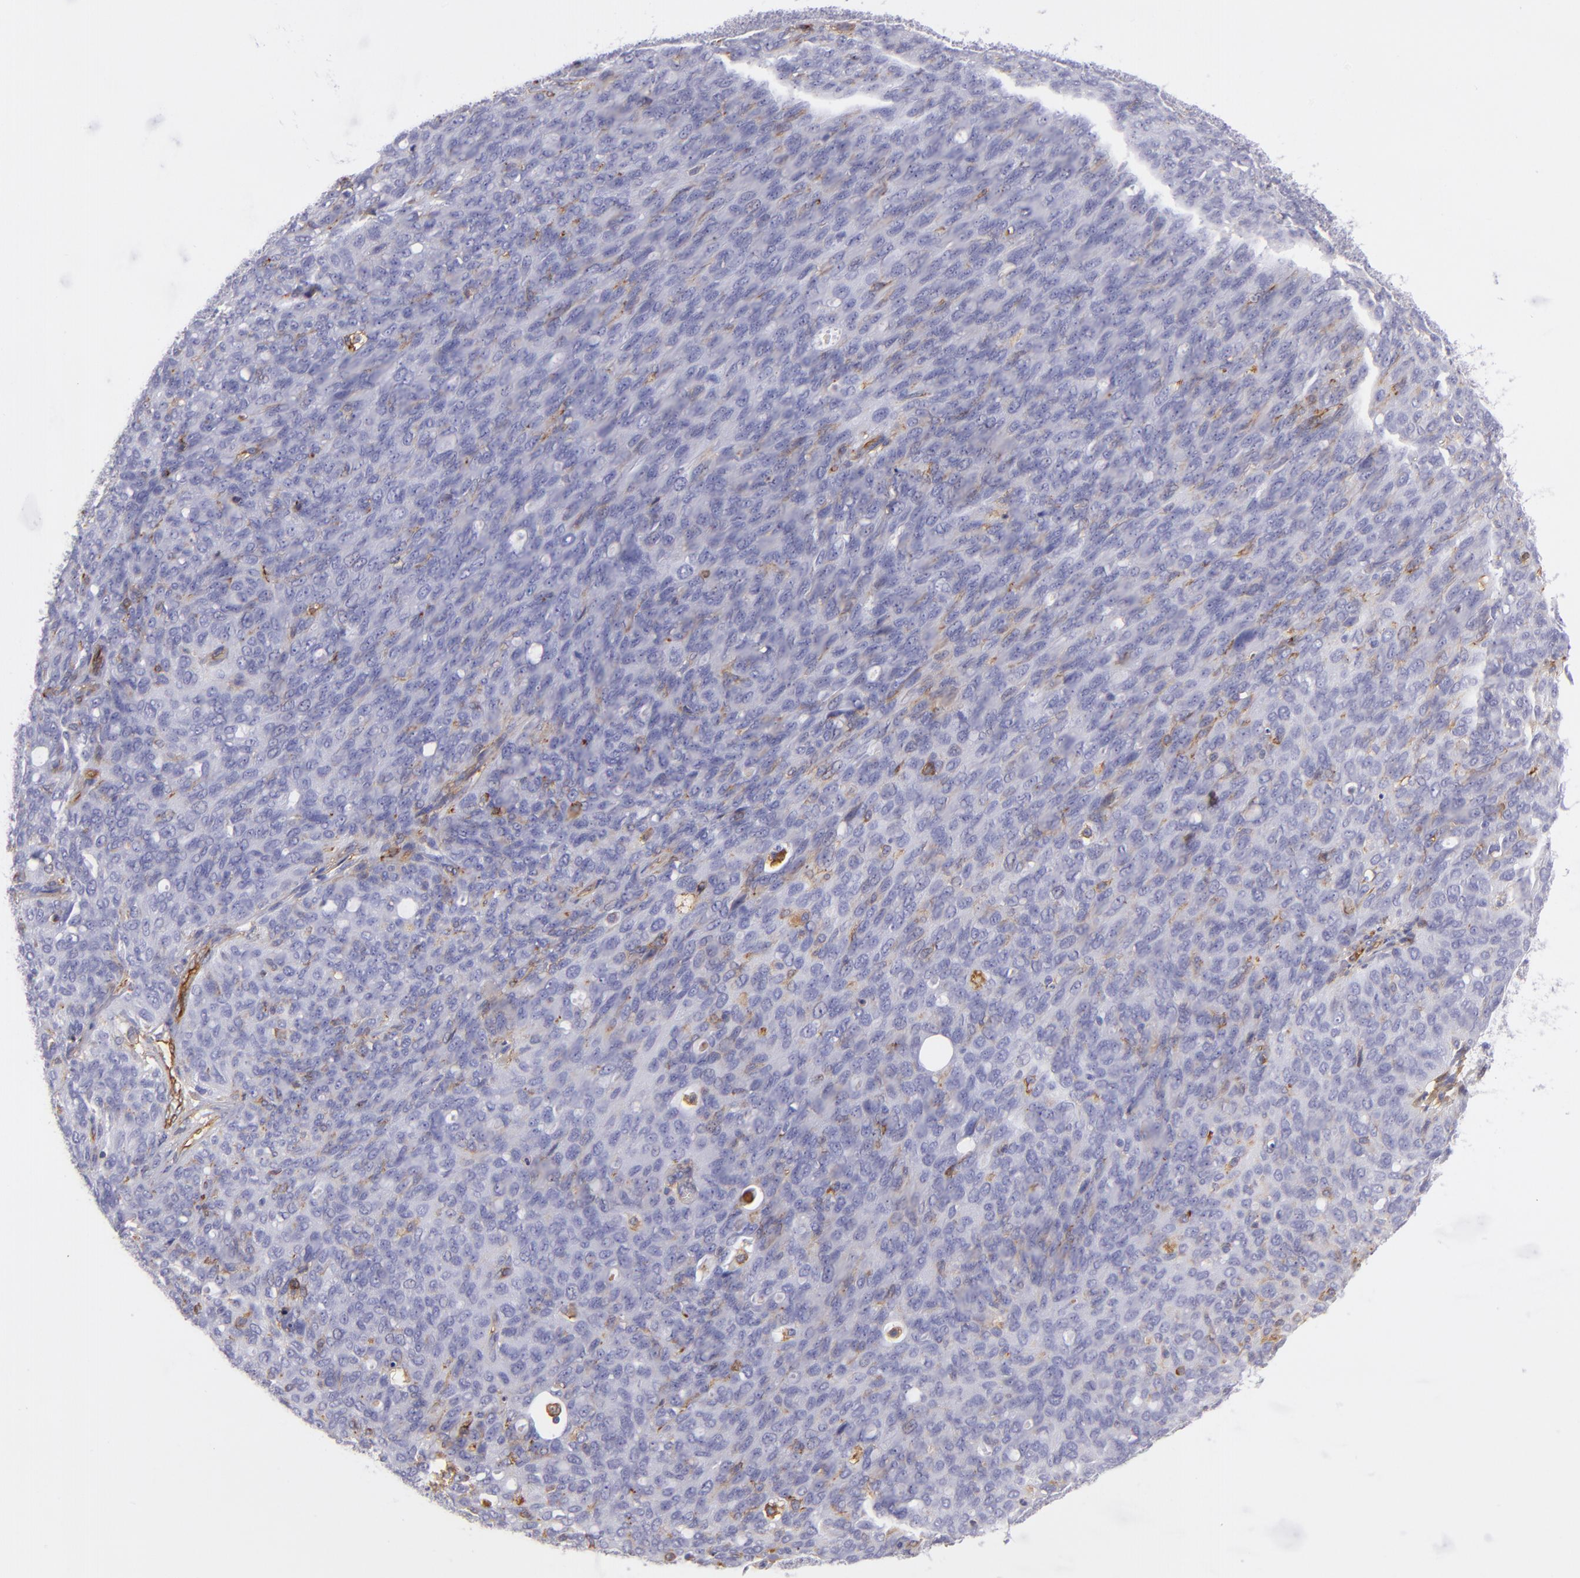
{"staining": {"intensity": "weak", "quantity": "<25%", "location": "none"}, "tissue": "ovarian cancer", "cell_type": "Tumor cells", "image_type": "cancer", "snomed": [{"axis": "morphology", "description": "Carcinoma, endometroid"}, {"axis": "topography", "description": "Ovary"}], "caption": "This is an immunohistochemistry image of endometroid carcinoma (ovarian). There is no positivity in tumor cells.", "gene": "ENTPD1", "patient": {"sex": "female", "age": 60}}